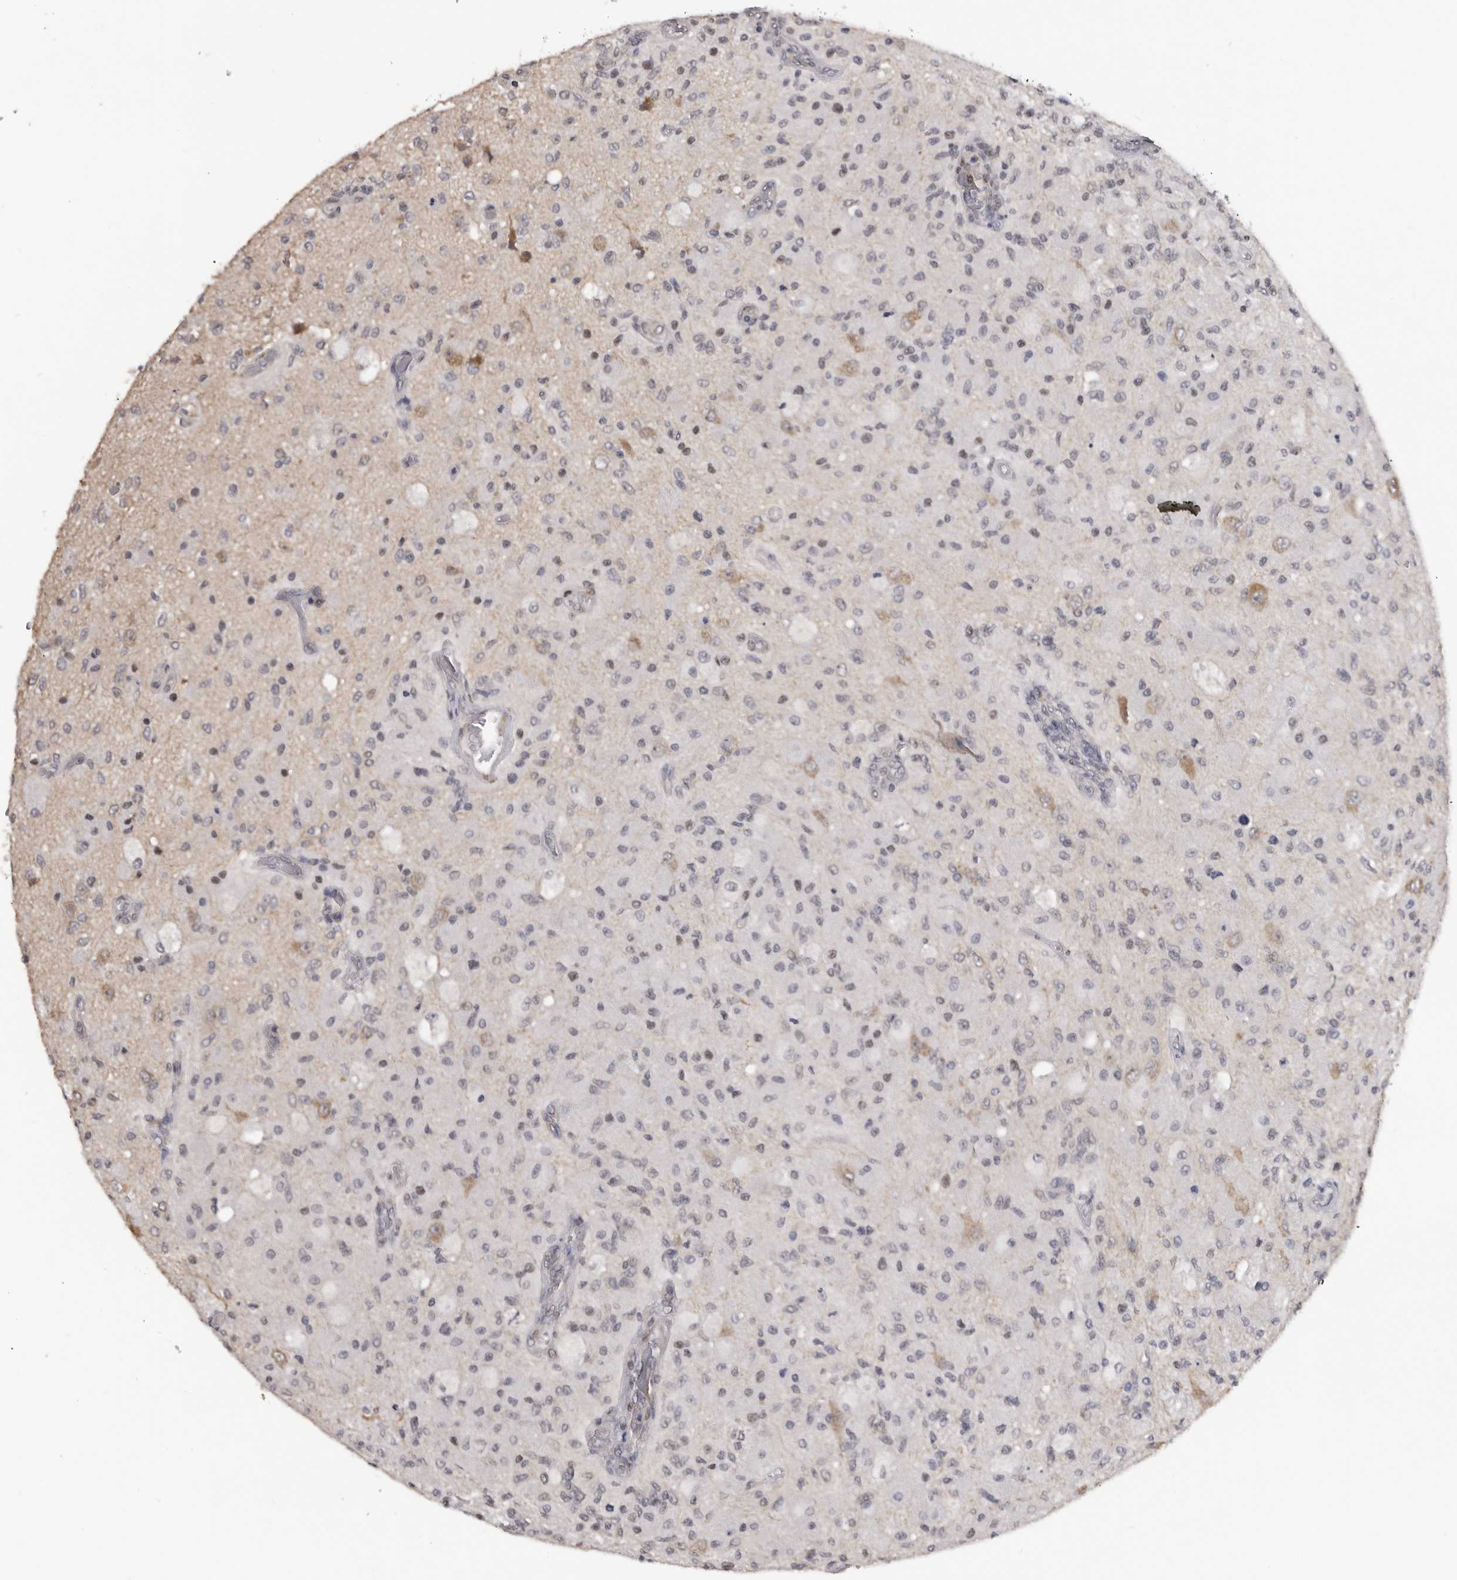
{"staining": {"intensity": "negative", "quantity": "none", "location": "none"}, "tissue": "glioma", "cell_type": "Tumor cells", "image_type": "cancer", "snomed": [{"axis": "morphology", "description": "Normal tissue, NOS"}, {"axis": "morphology", "description": "Glioma, malignant, High grade"}, {"axis": "topography", "description": "Cerebral cortex"}], "caption": "DAB (3,3'-diaminobenzidine) immunohistochemical staining of human malignant high-grade glioma reveals no significant staining in tumor cells.", "gene": "SMARCC1", "patient": {"sex": "male", "age": 77}}